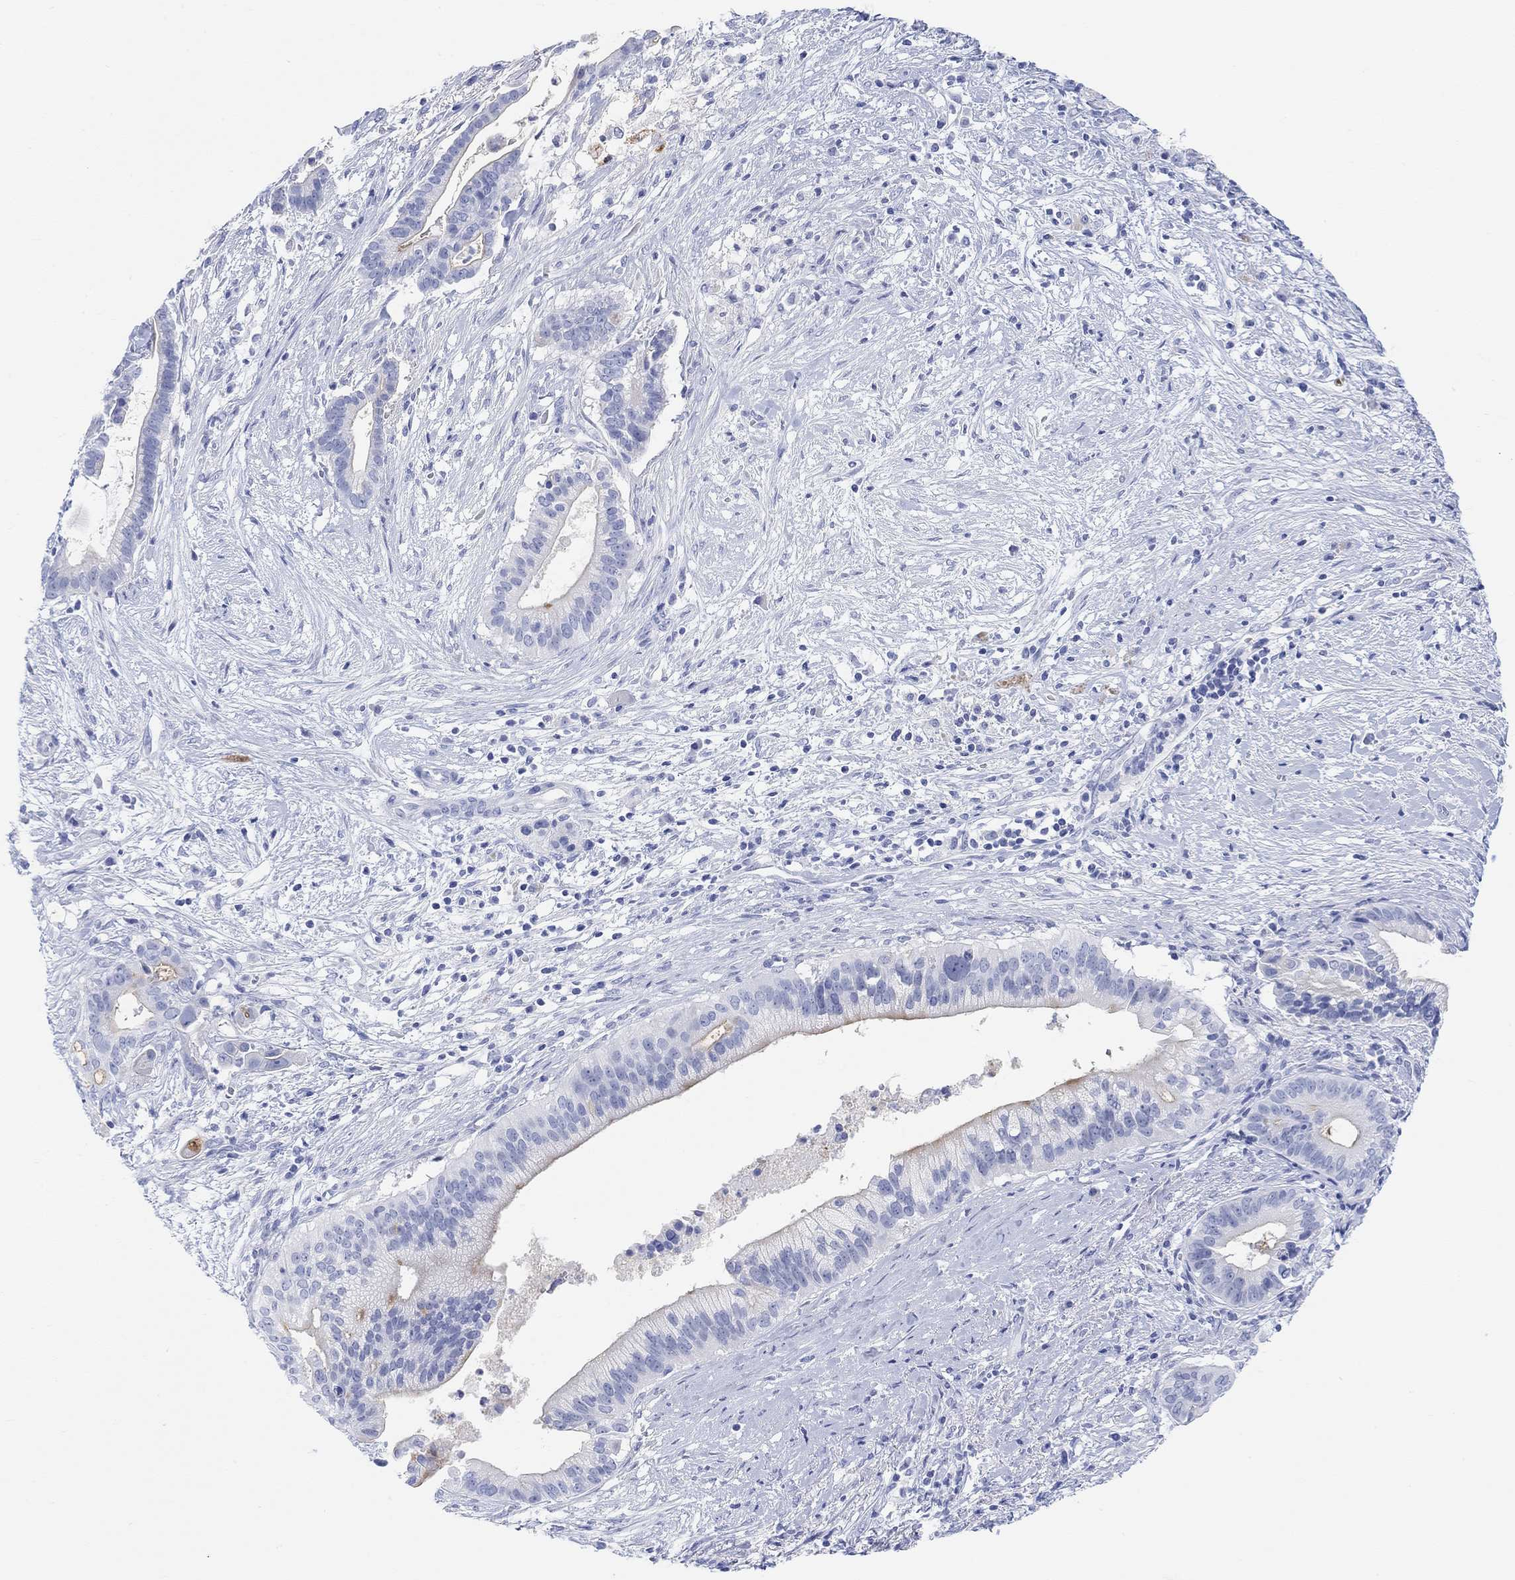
{"staining": {"intensity": "weak", "quantity": "<25%", "location": "cytoplasmic/membranous"}, "tissue": "pancreatic cancer", "cell_type": "Tumor cells", "image_type": "cancer", "snomed": [{"axis": "morphology", "description": "Adenocarcinoma, NOS"}, {"axis": "topography", "description": "Pancreas"}], "caption": "Tumor cells are negative for protein expression in human pancreatic cancer.", "gene": "XIRP2", "patient": {"sex": "male", "age": 61}}